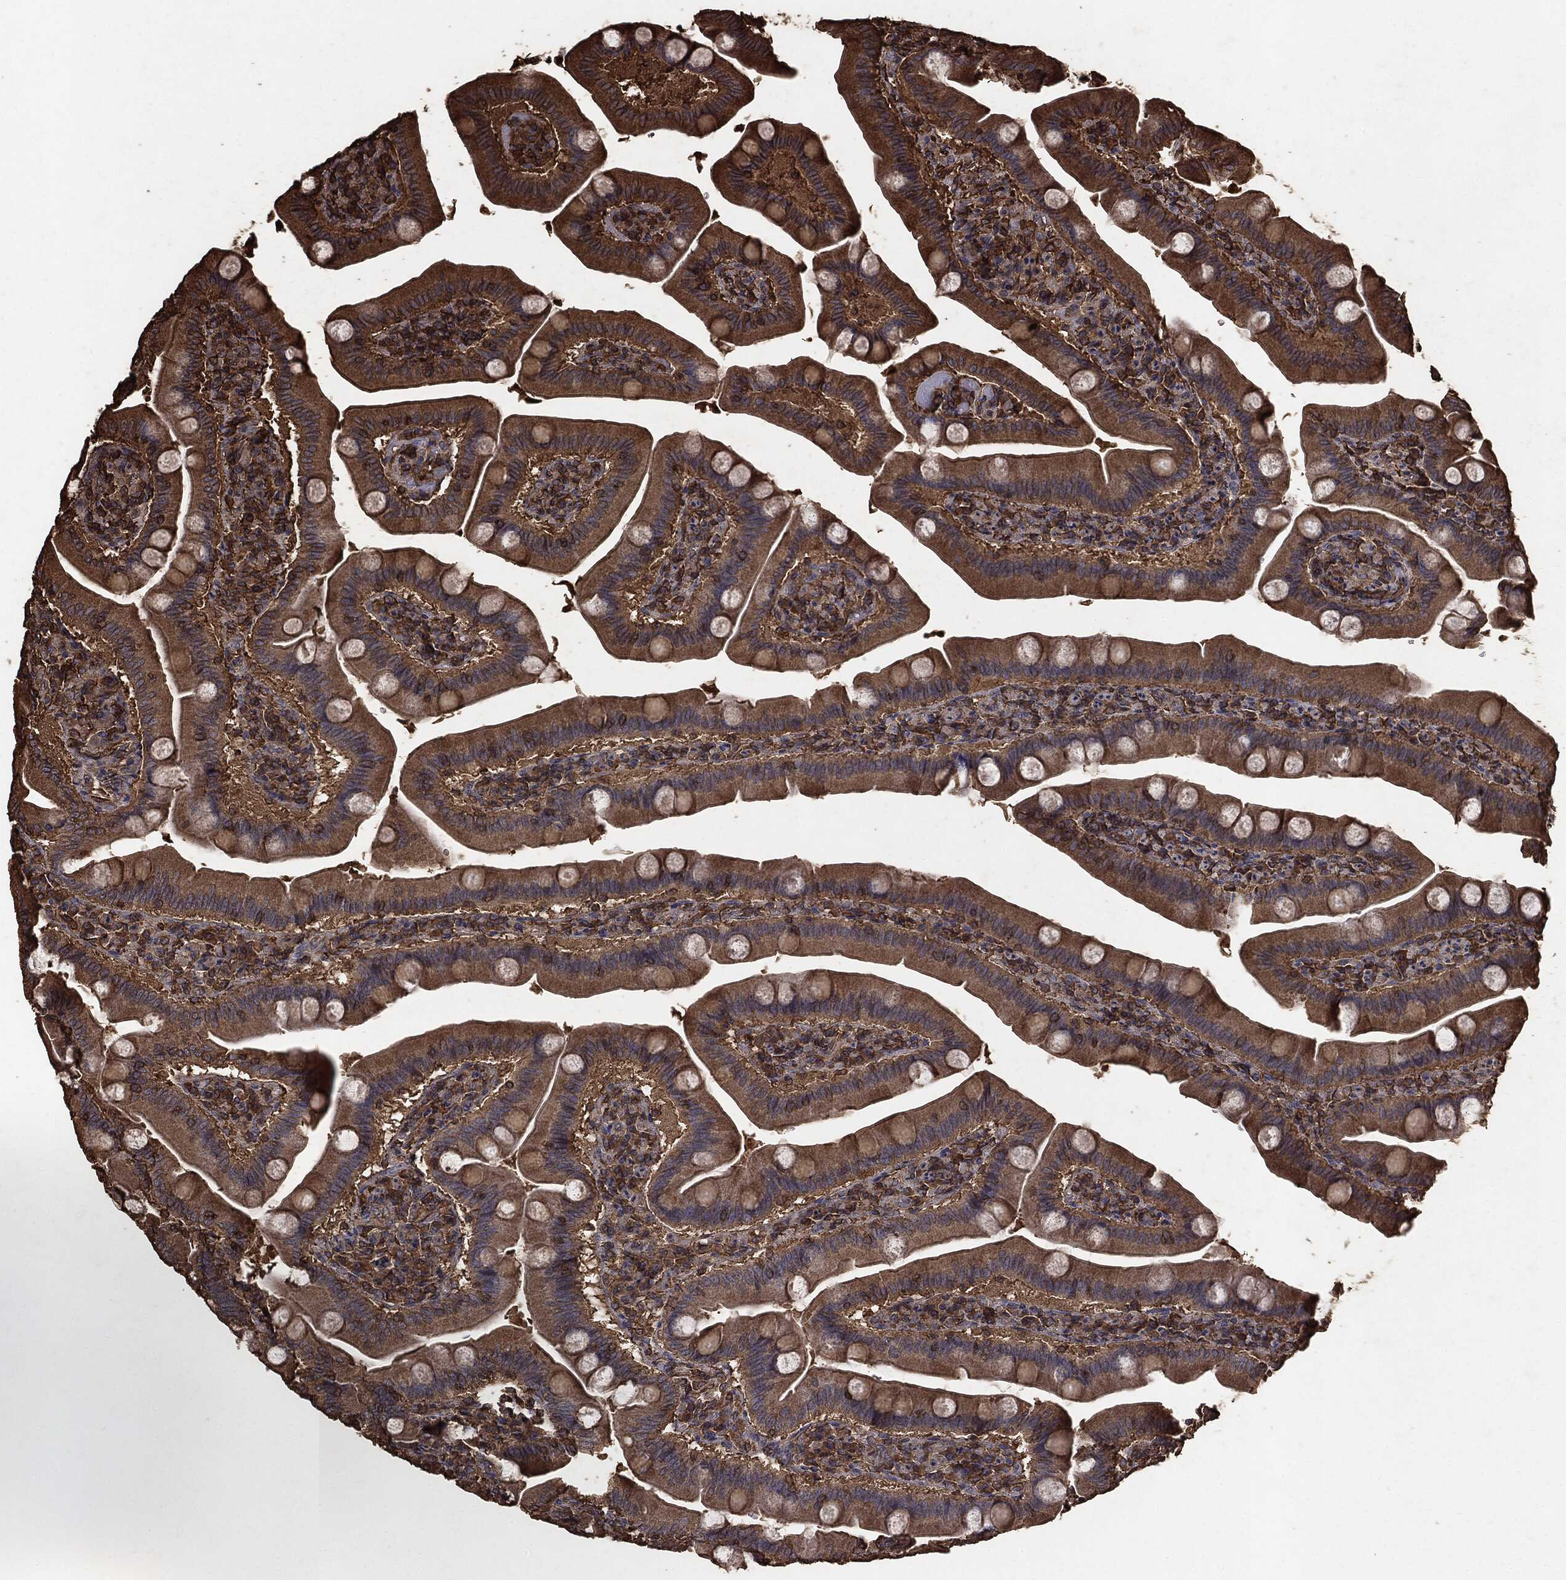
{"staining": {"intensity": "moderate", "quantity": ">75%", "location": "cytoplasmic/membranous"}, "tissue": "duodenum", "cell_type": "Glandular cells", "image_type": "normal", "snomed": [{"axis": "morphology", "description": "Normal tissue, NOS"}, {"axis": "topography", "description": "Duodenum"}], "caption": "Immunohistochemistry (IHC) (DAB (3,3'-diaminobenzidine)) staining of normal duodenum reveals moderate cytoplasmic/membranous protein expression in approximately >75% of glandular cells.", "gene": "MTOR", "patient": {"sex": "male", "age": 59}}